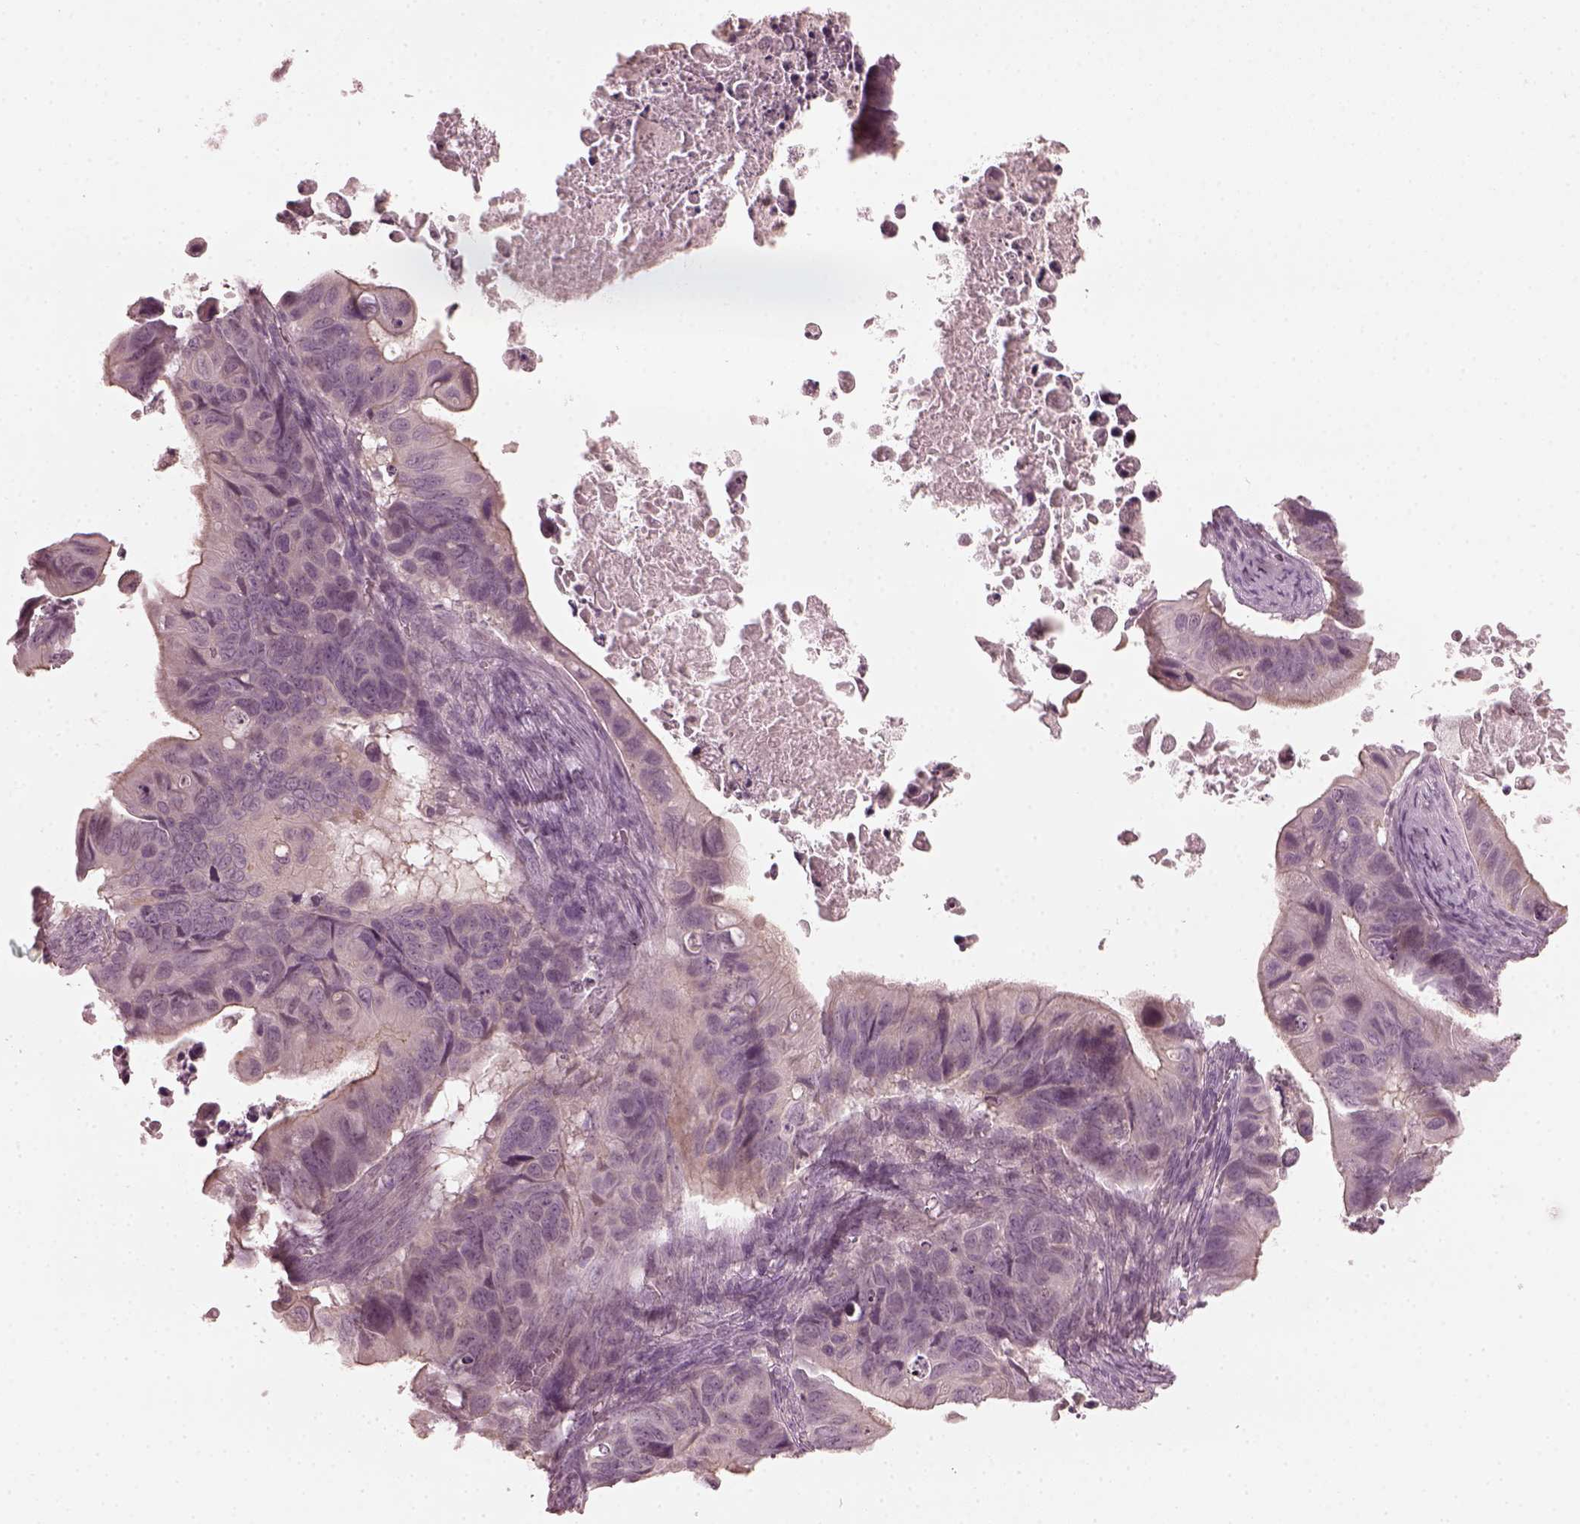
{"staining": {"intensity": "negative", "quantity": "none", "location": "none"}, "tissue": "ovarian cancer", "cell_type": "Tumor cells", "image_type": "cancer", "snomed": [{"axis": "morphology", "description": "Cystadenocarcinoma, mucinous, NOS"}, {"axis": "topography", "description": "Ovary"}], "caption": "A micrograph of ovarian mucinous cystadenocarcinoma stained for a protein demonstrates no brown staining in tumor cells. (DAB immunohistochemistry, high magnification).", "gene": "CCDC170", "patient": {"sex": "female", "age": 64}}